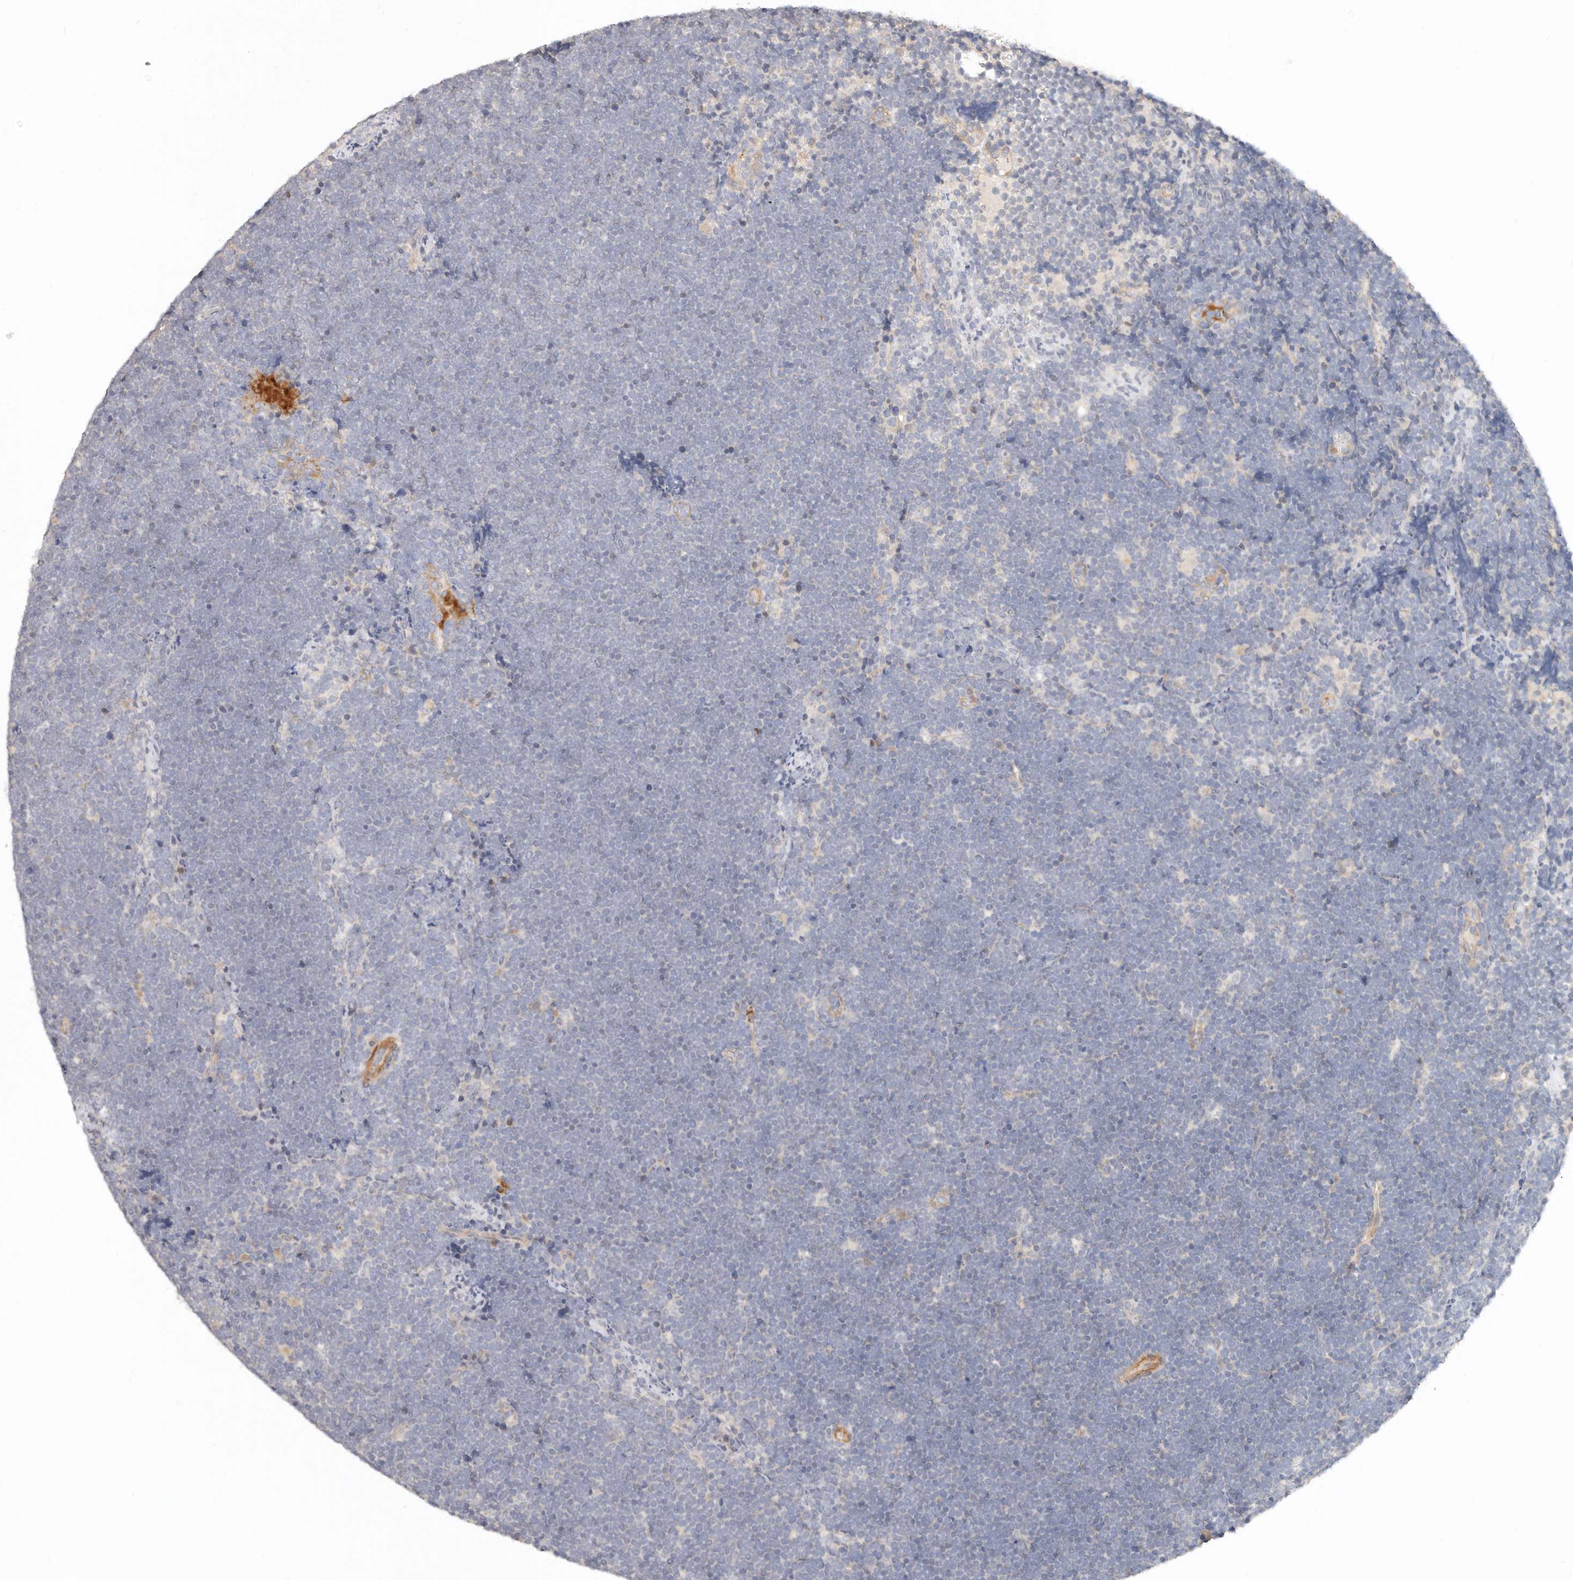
{"staining": {"intensity": "negative", "quantity": "none", "location": "none"}, "tissue": "lymphoma", "cell_type": "Tumor cells", "image_type": "cancer", "snomed": [{"axis": "morphology", "description": "Malignant lymphoma, non-Hodgkin's type, High grade"}, {"axis": "topography", "description": "Lymph node"}], "caption": "Immunohistochemistry (IHC) of human high-grade malignant lymphoma, non-Hodgkin's type displays no positivity in tumor cells.", "gene": "ZRANB1", "patient": {"sex": "male", "age": 13}}